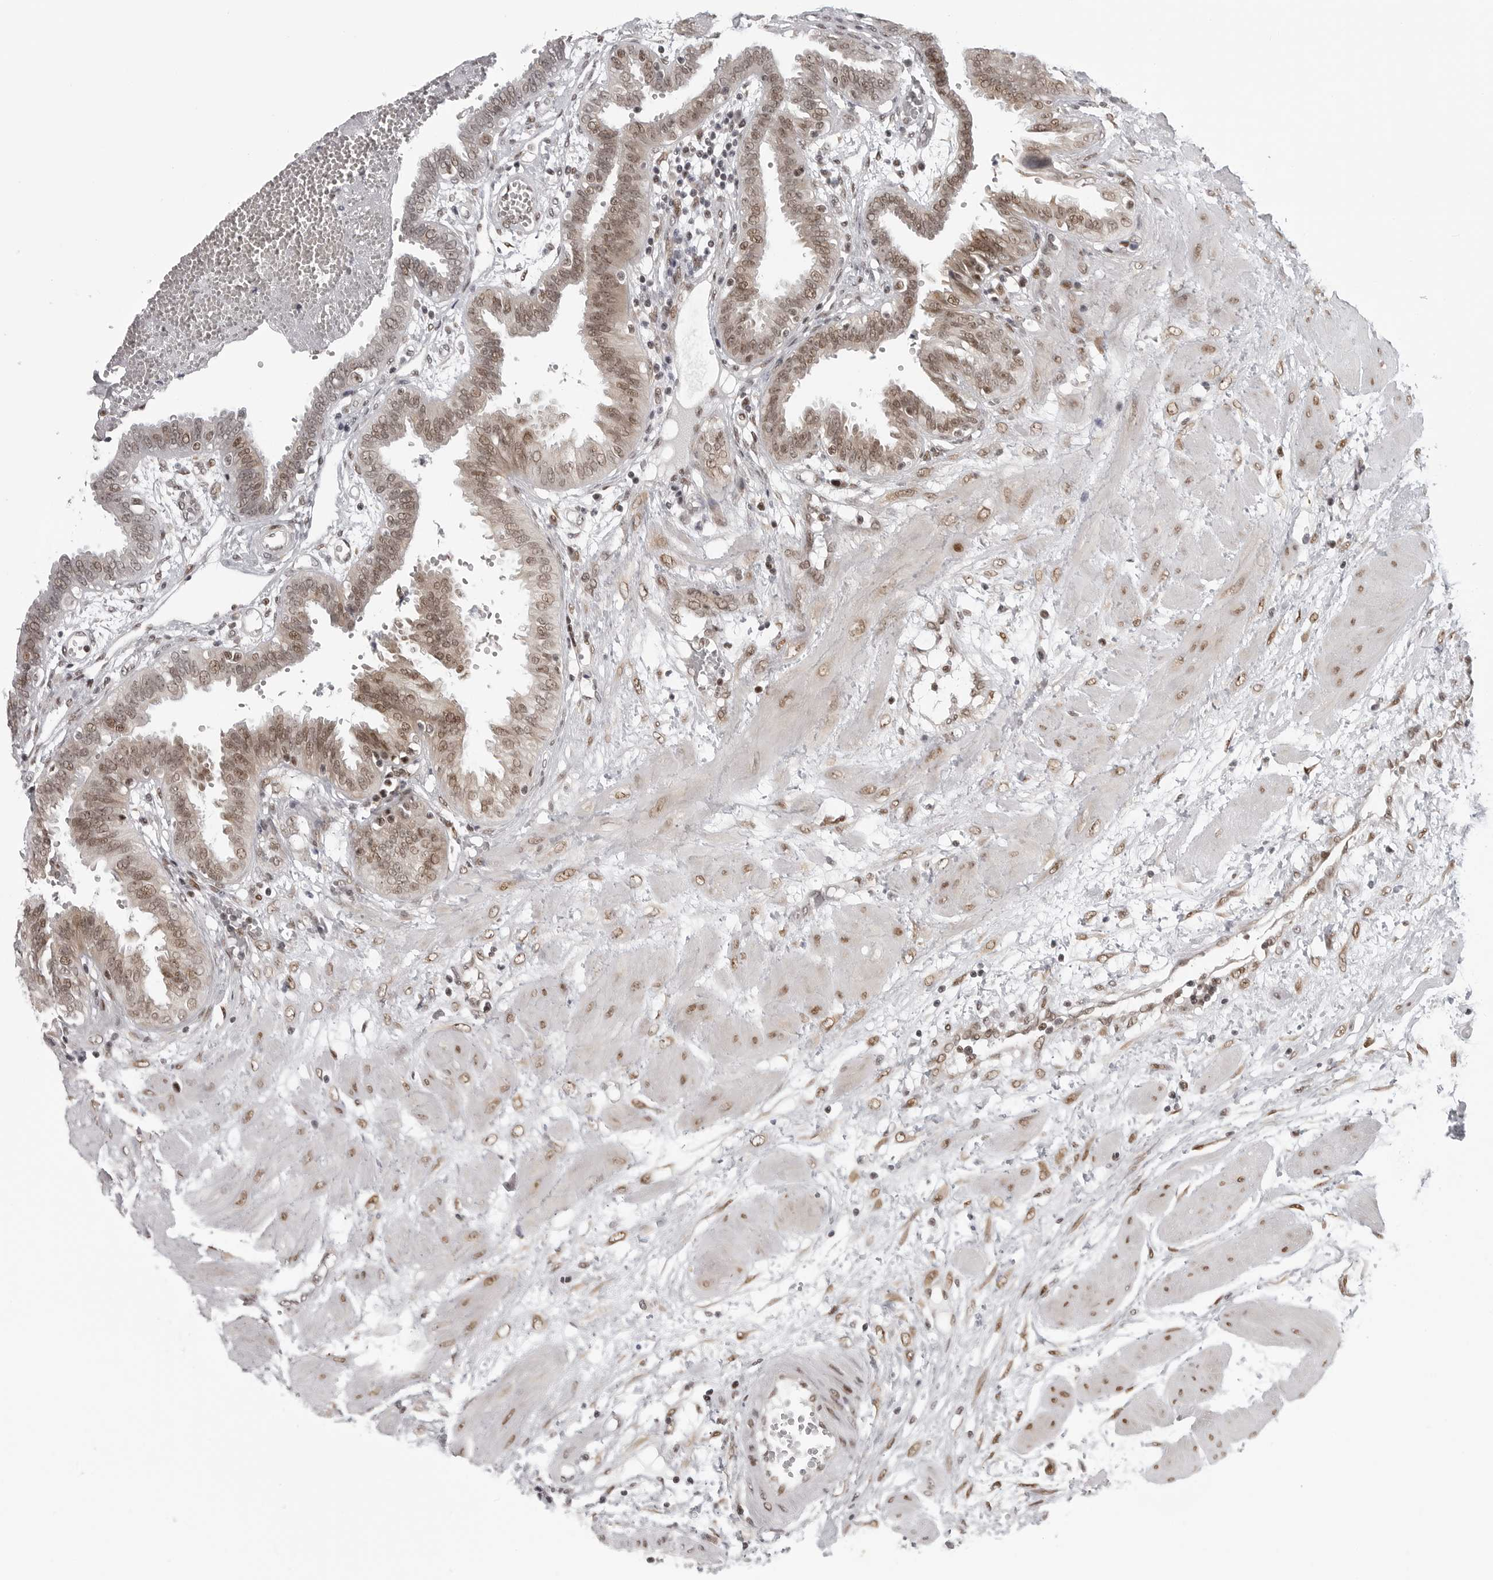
{"staining": {"intensity": "moderate", "quantity": ">75%", "location": "nuclear"}, "tissue": "fallopian tube", "cell_type": "Glandular cells", "image_type": "normal", "snomed": [{"axis": "morphology", "description": "Normal tissue, NOS"}, {"axis": "topography", "description": "Fallopian tube"}, {"axis": "topography", "description": "Placenta"}], "caption": "Immunohistochemistry (IHC) micrograph of normal fallopian tube stained for a protein (brown), which shows medium levels of moderate nuclear positivity in approximately >75% of glandular cells.", "gene": "PRDM10", "patient": {"sex": "female", "age": 32}}